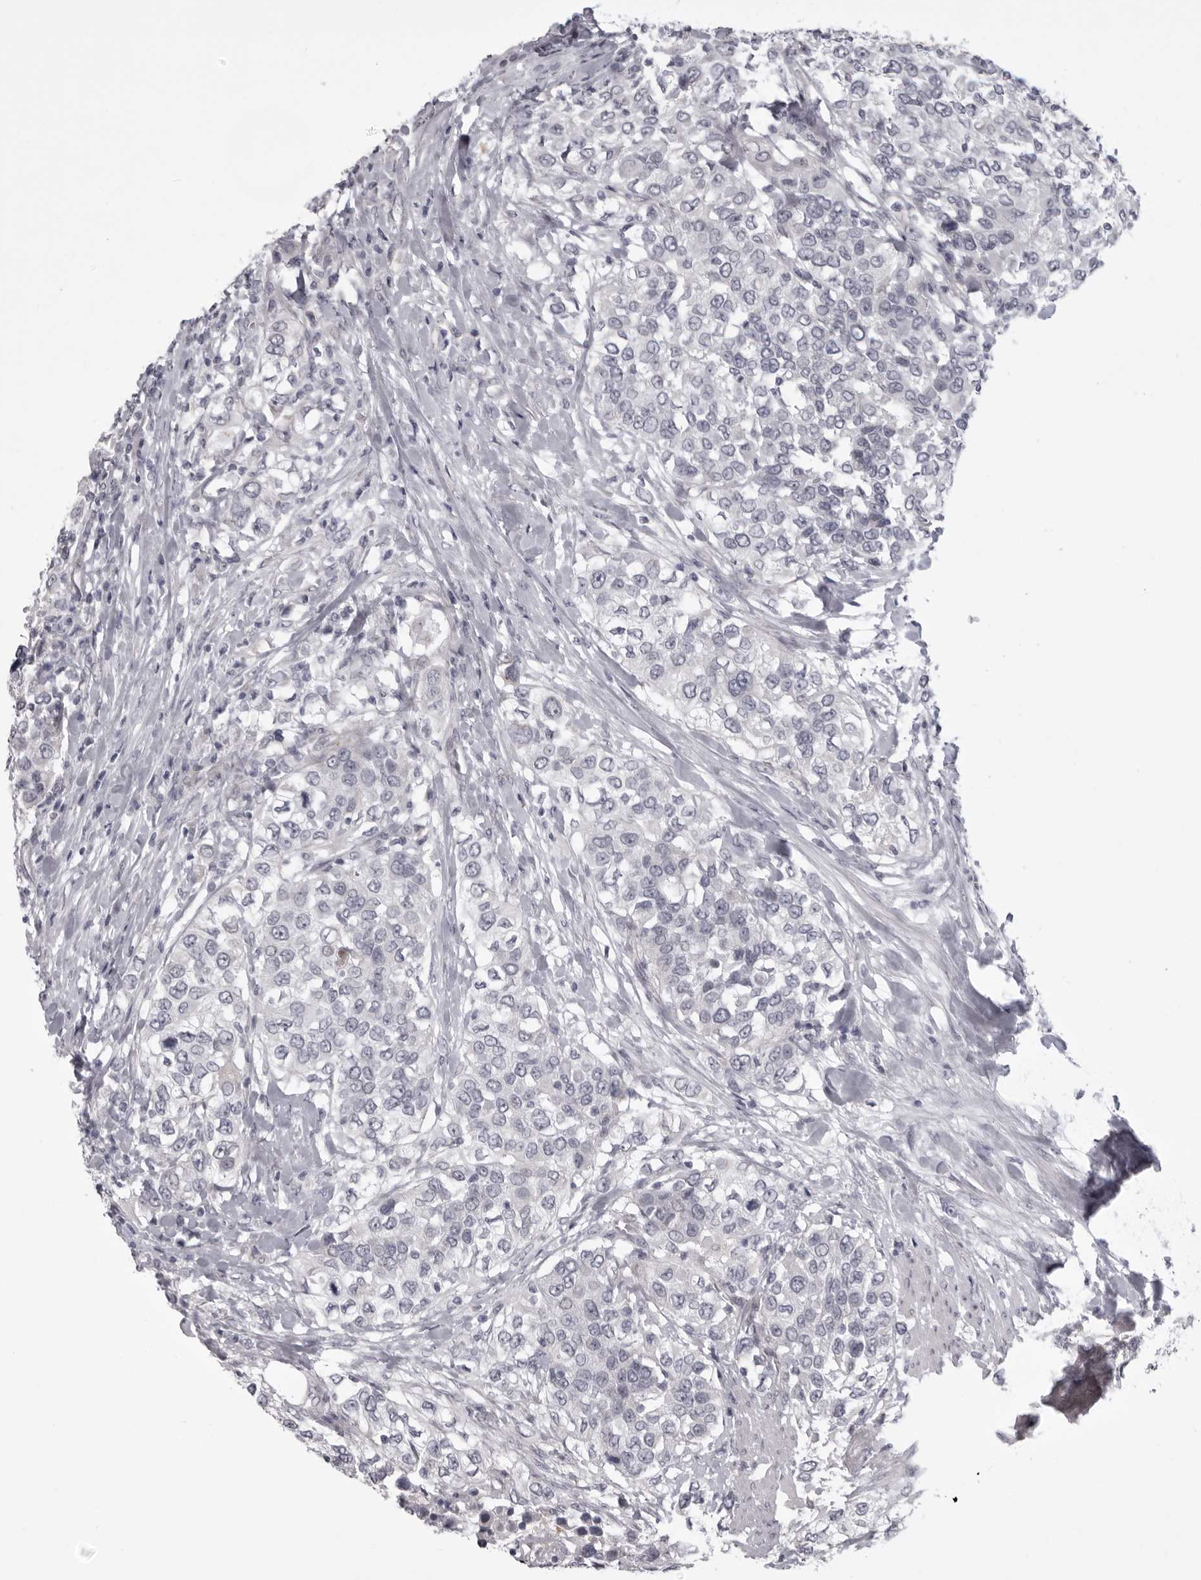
{"staining": {"intensity": "negative", "quantity": "none", "location": "none"}, "tissue": "urothelial cancer", "cell_type": "Tumor cells", "image_type": "cancer", "snomed": [{"axis": "morphology", "description": "Urothelial carcinoma, High grade"}, {"axis": "topography", "description": "Urinary bladder"}], "caption": "Urothelial cancer stained for a protein using immunohistochemistry shows no expression tumor cells.", "gene": "EPHA10", "patient": {"sex": "female", "age": 80}}